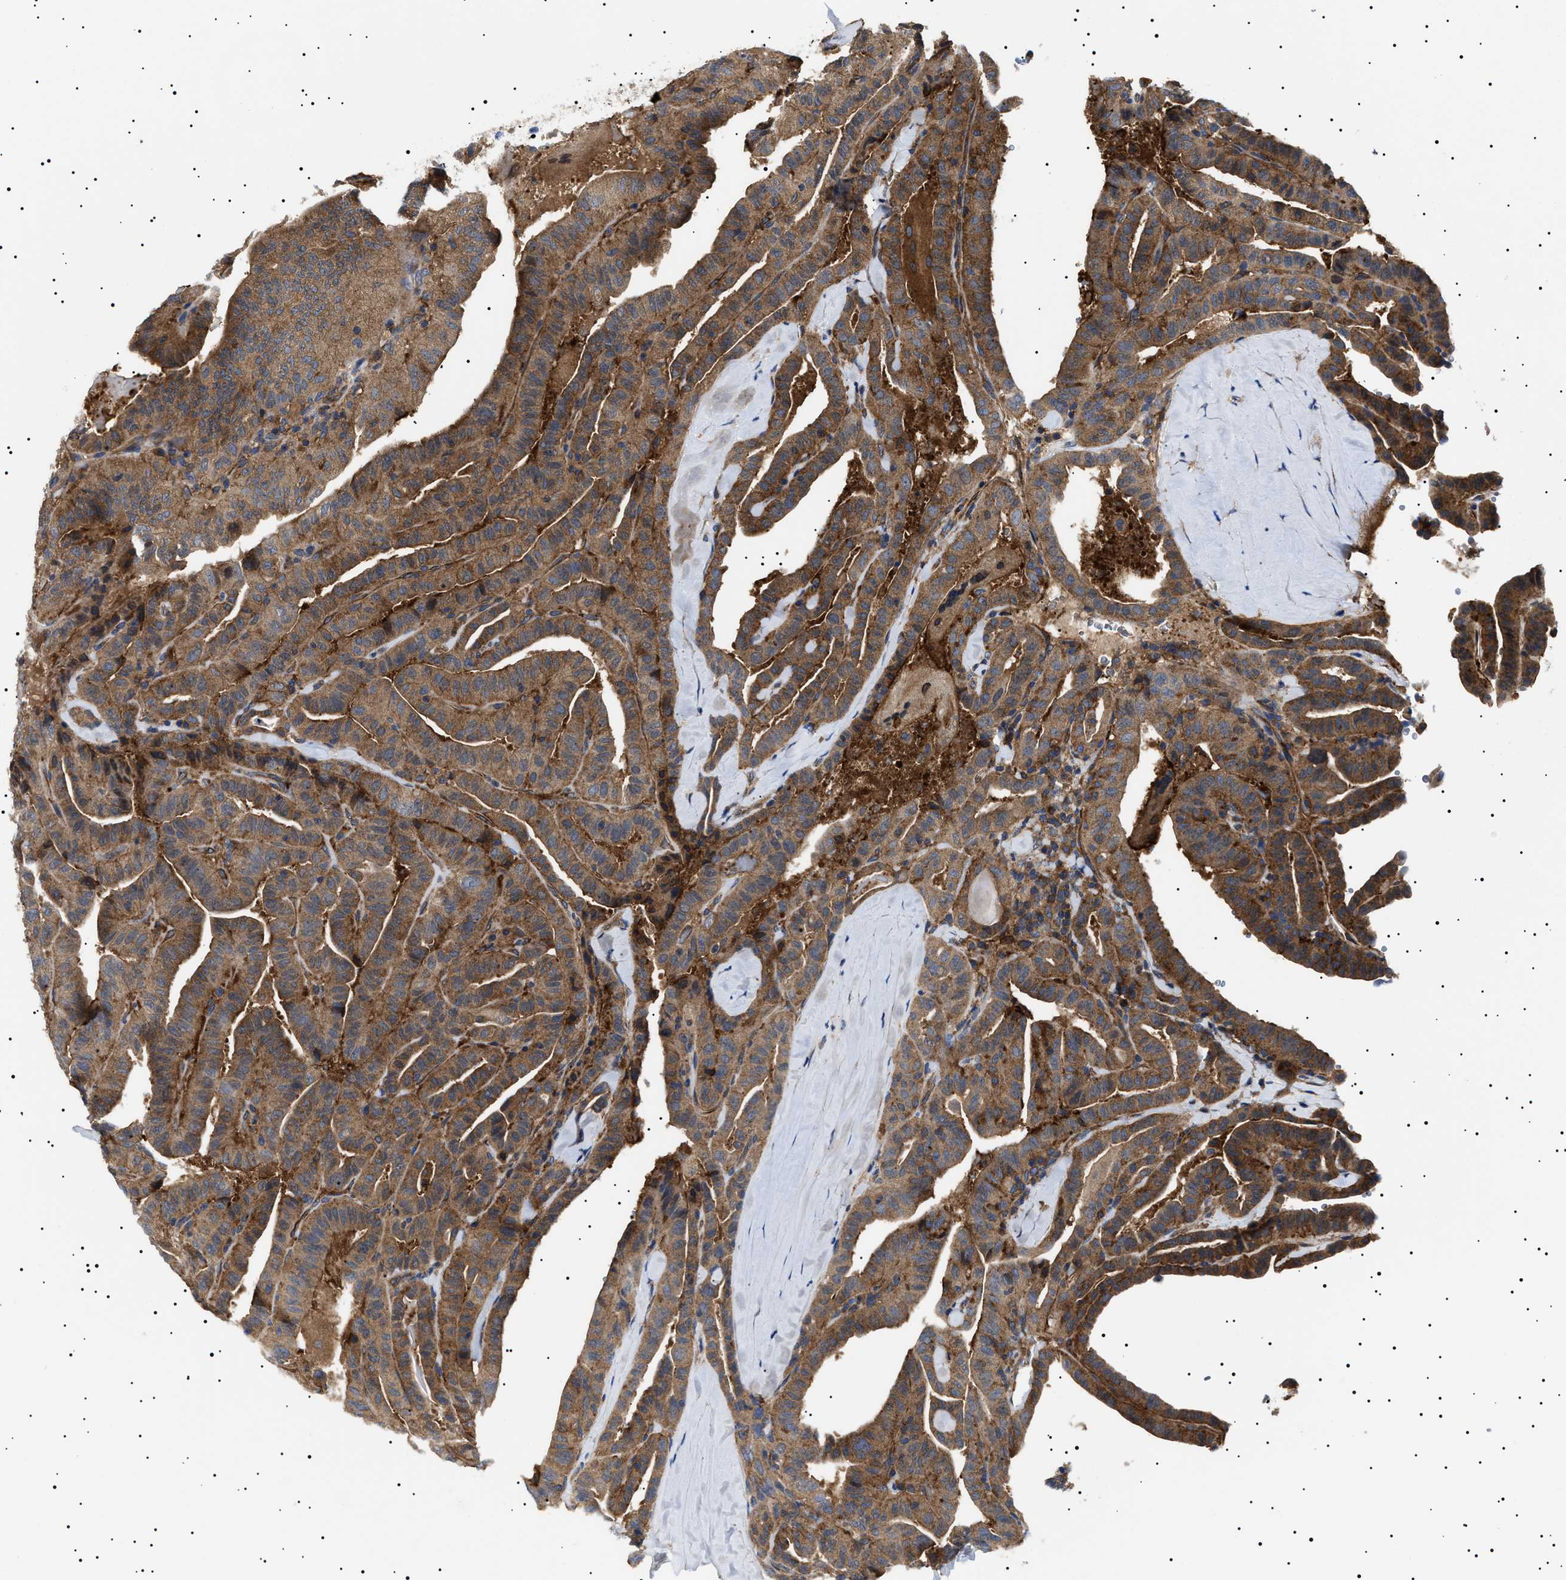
{"staining": {"intensity": "moderate", "quantity": ">75%", "location": "cytoplasmic/membranous"}, "tissue": "thyroid cancer", "cell_type": "Tumor cells", "image_type": "cancer", "snomed": [{"axis": "morphology", "description": "Papillary adenocarcinoma, NOS"}, {"axis": "topography", "description": "Thyroid gland"}], "caption": "The micrograph exhibits a brown stain indicating the presence of a protein in the cytoplasmic/membranous of tumor cells in thyroid cancer (papillary adenocarcinoma).", "gene": "TPP2", "patient": {"sex": "male", "age": 77}}